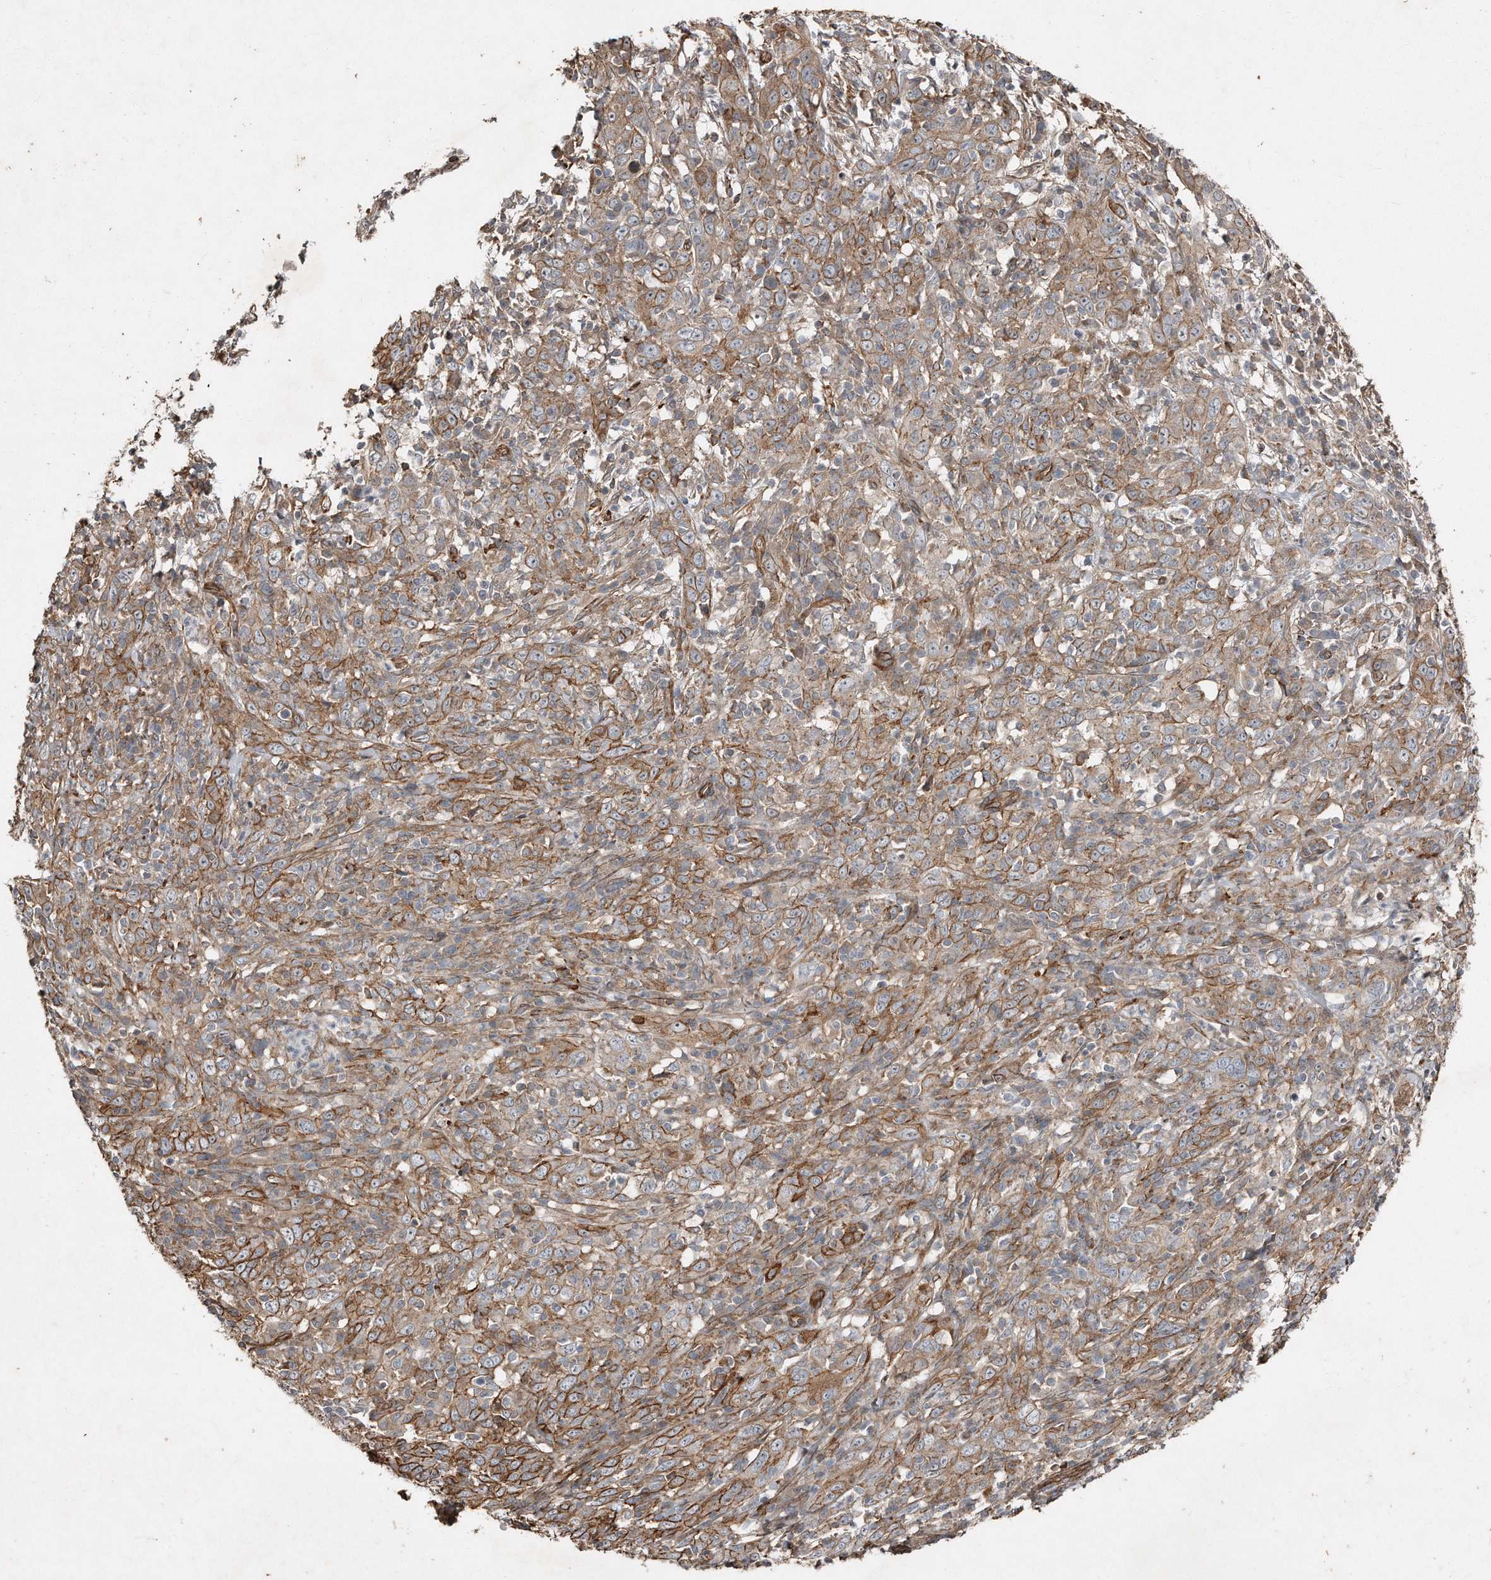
{"staining": {"intensity": "moderate", "quantity": "25%-75%", "location": "cytoplasmic/membranous"}, "tissue": "cervical cancer", "cell_type": "Tumor cells", "image_type": "cancer", "snomed": [{"axis": "morphology", "description": "Squamous cell carcinoma, NOS"}, {"axis": "topography", "description": "Cervix"}], "caption": "A micrograph of human cervical cancer (squamous cell carcinoma) stained for a protein demonstrates moderate cytoplasmic/membranous brown staining in tumor cells. Using DAB (3,3'-diaminobenzidine) (brown) and hematoxylin (blue) stains, captured at high magnification using brightfield microscopy.", "gene": "SNAP47", "patient": {"sex": "female", "age": 46}}